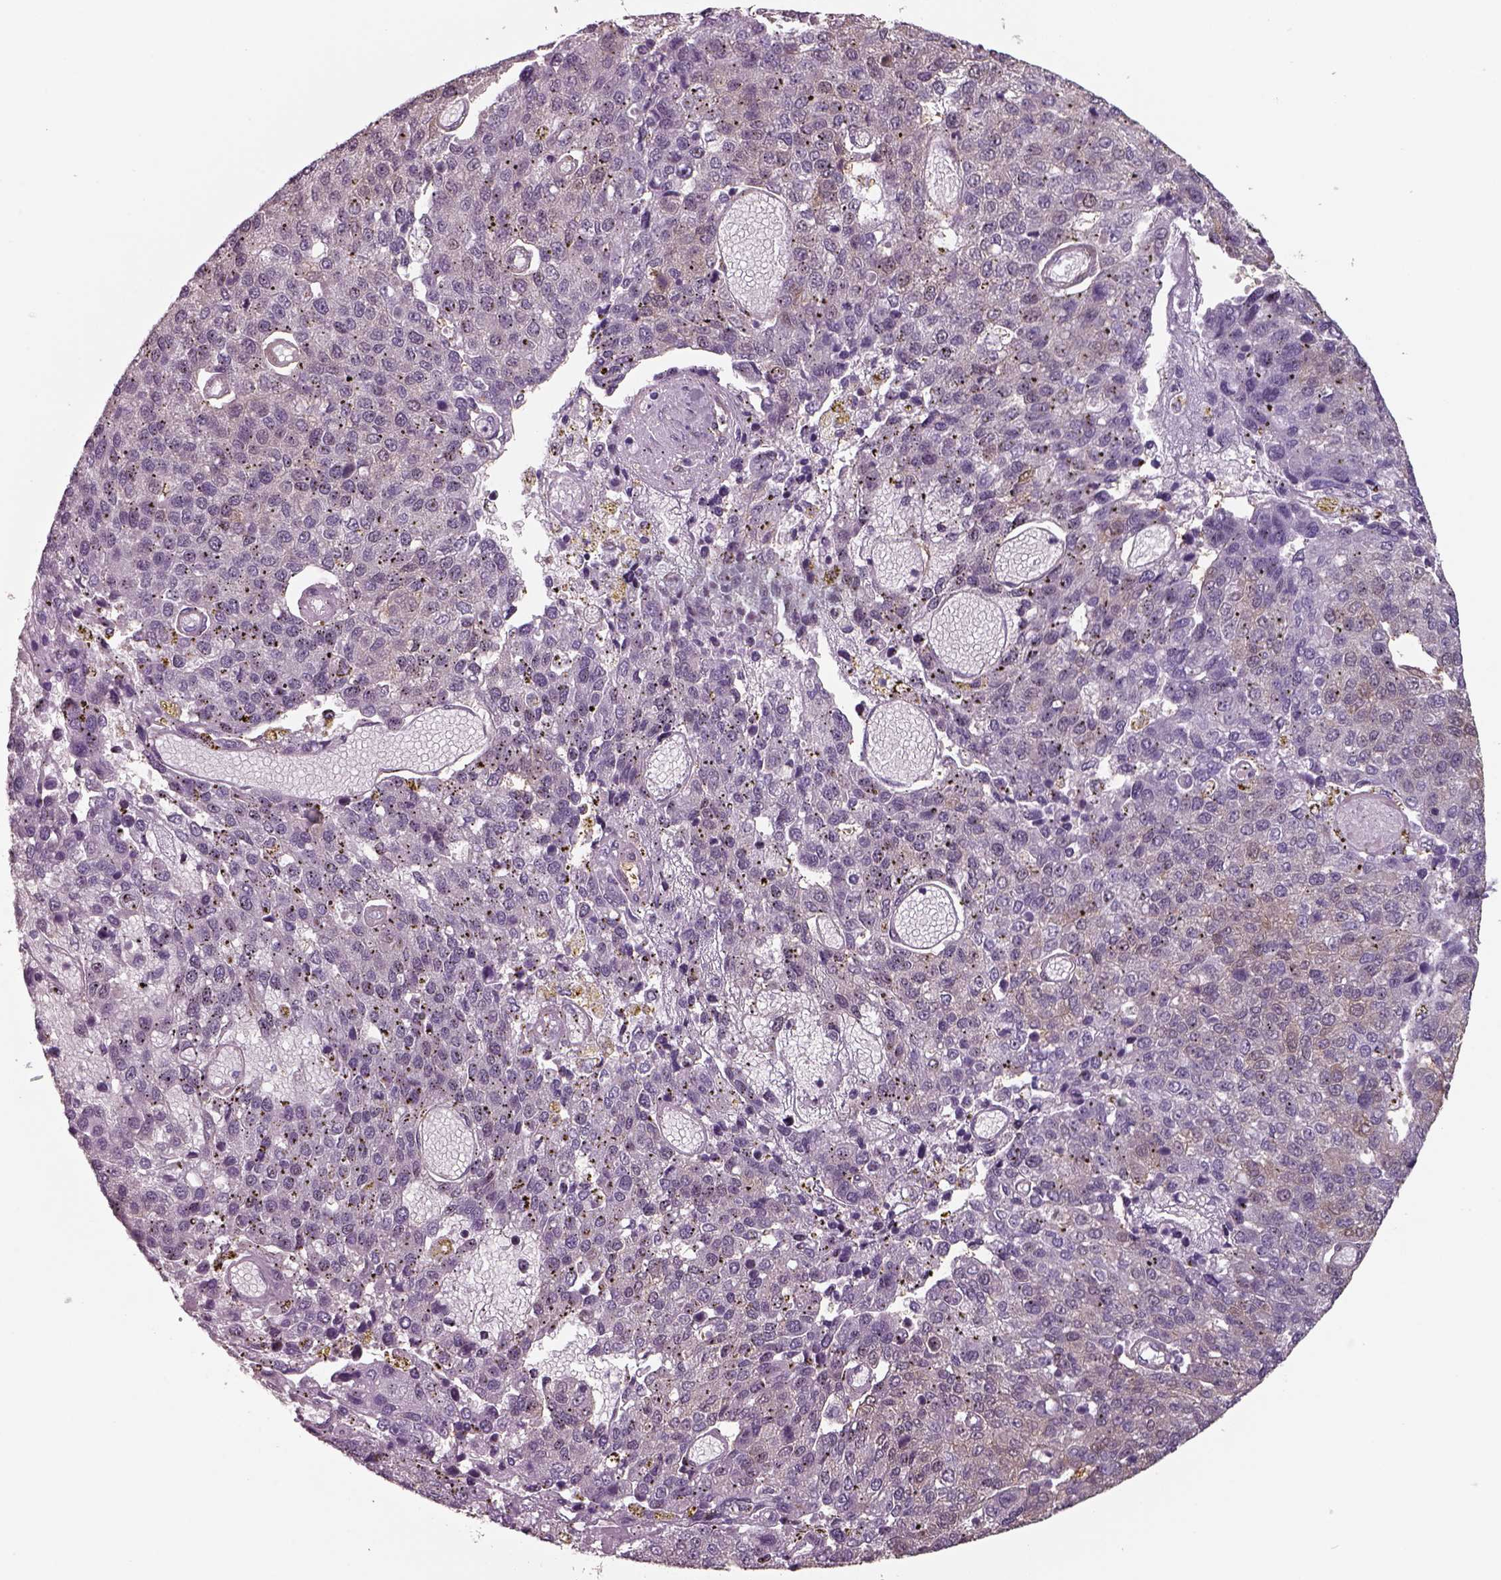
{"staining": {"intensity": "negative", "quantity": "none", "location": "none"}, "tissue": "pancreatic cancer", "cell_type": "Tumor cells", "image_type": "cancer", "snomed": [{"axis": "morphology", "description": "Adenocarcinoma, NOS"}, {"axis": "topography", "description": "Pancreas"}], "caption": "An immunohistochemistry histopathology image of pancreatic cancer is shown. There is no staining in tumor cells of pancreatic cancer. (Stains: DAB (3,3'-diaminobenzidine) IHC with hematoxylin counter stain, Microscopy: brightfield microscopy at high magnification).", "gene": "ISYNA1", "patient": {"sex": "female", "age": 61}}